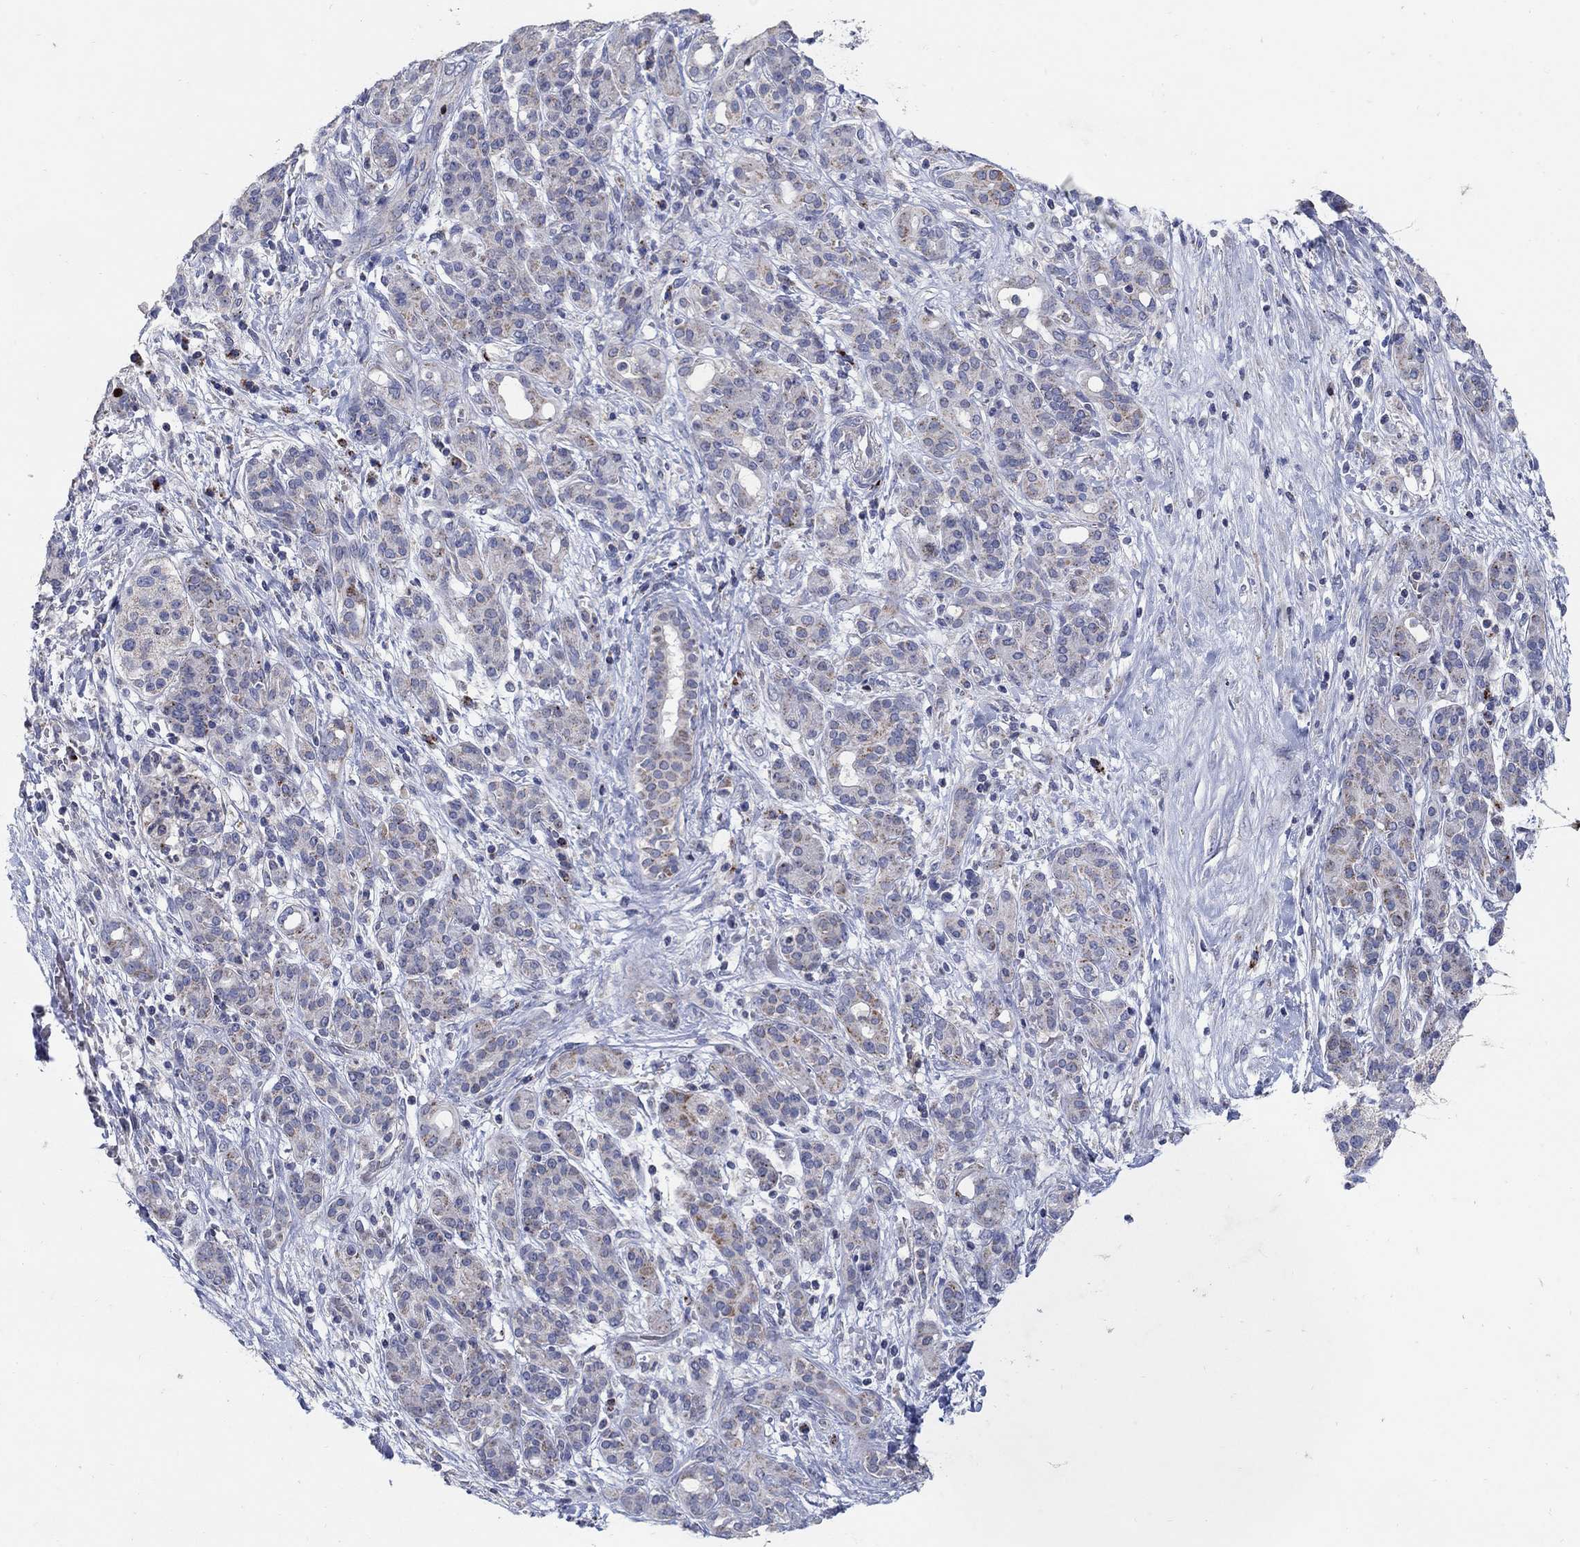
{"staining": {"intensity": "moderate", "quantity": "<25%", "location": "cytoplasmic/membranous"}, "tissue": "pancreatic cancer", "cell_type": "Tumor cells", "image_type": "cancer", "snomed": [{"axis": "morphology", "description": "Adenocarcinoma, NOS"}, {"axis": "topography", "description": "Pancreas"}], "caption": "Immunohistochemistry (IHC) (DAB) staining of pancreatic adenocarcinoma shows moderate cytoplasmic/membranous protein staining in approximately <25% of tumor cells.", "gene": "HMX2", "patient": {"sex": "male", "age": 44}}